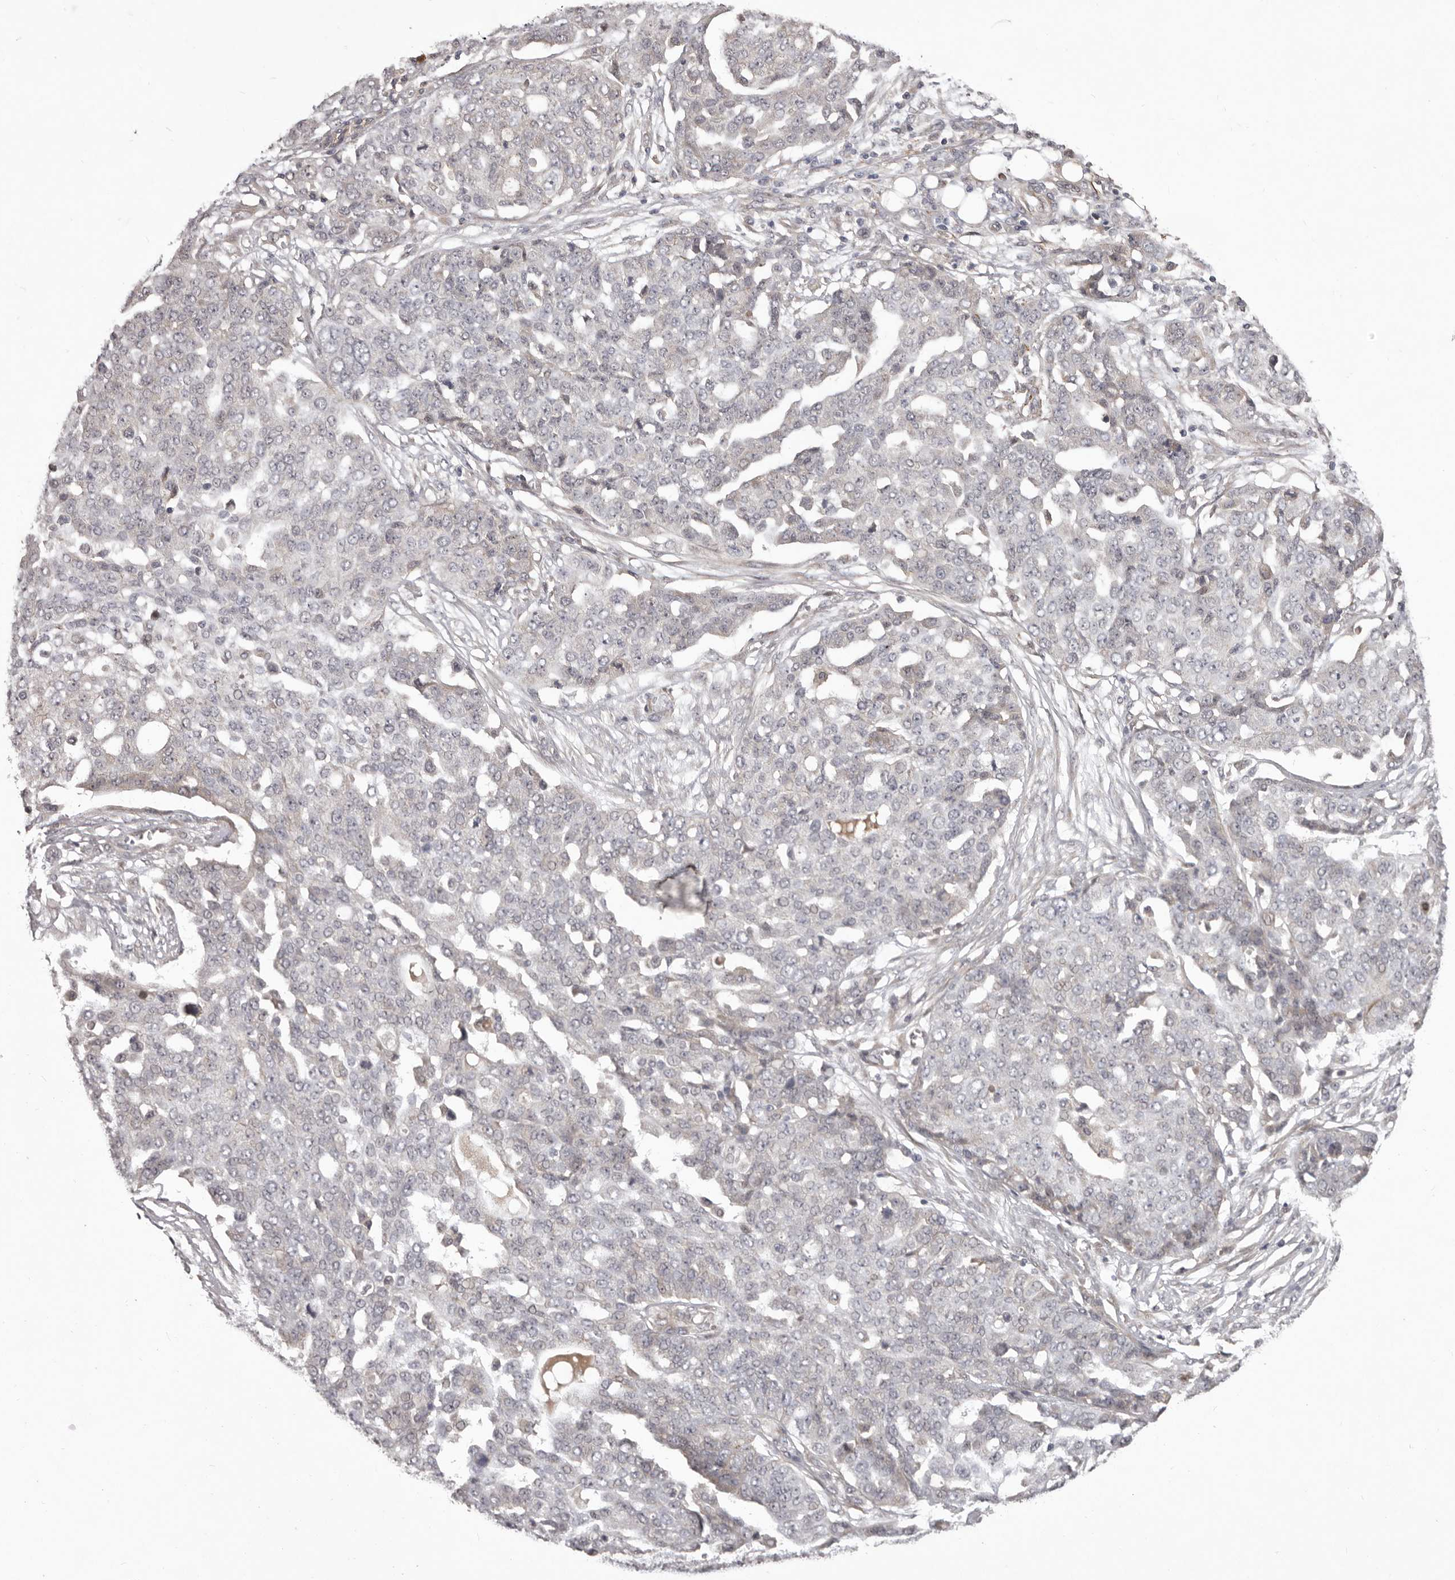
{"staining": {"intensity": "negative", "quantity": "none", "location": "none"}, "tissue": "ovarian cancer", "cell_type": "Tumor cells", "image_type": "cancer", "snomed": [{"axis": "morphology", "description": "Cystadenocarcinoma, serous, NOS"}, {"axis": "topography", "description": "Soft tissue"}, {"axis": "topography", "description": "Ovary"}], "caption": "Ovarian cancer (serous cystadenocarcinoma) was stained to show a protein in brown. There is no significant staining in tumor cells.", "gene": "HBS1L", "patient": {"sex": "female", "age": 57}}